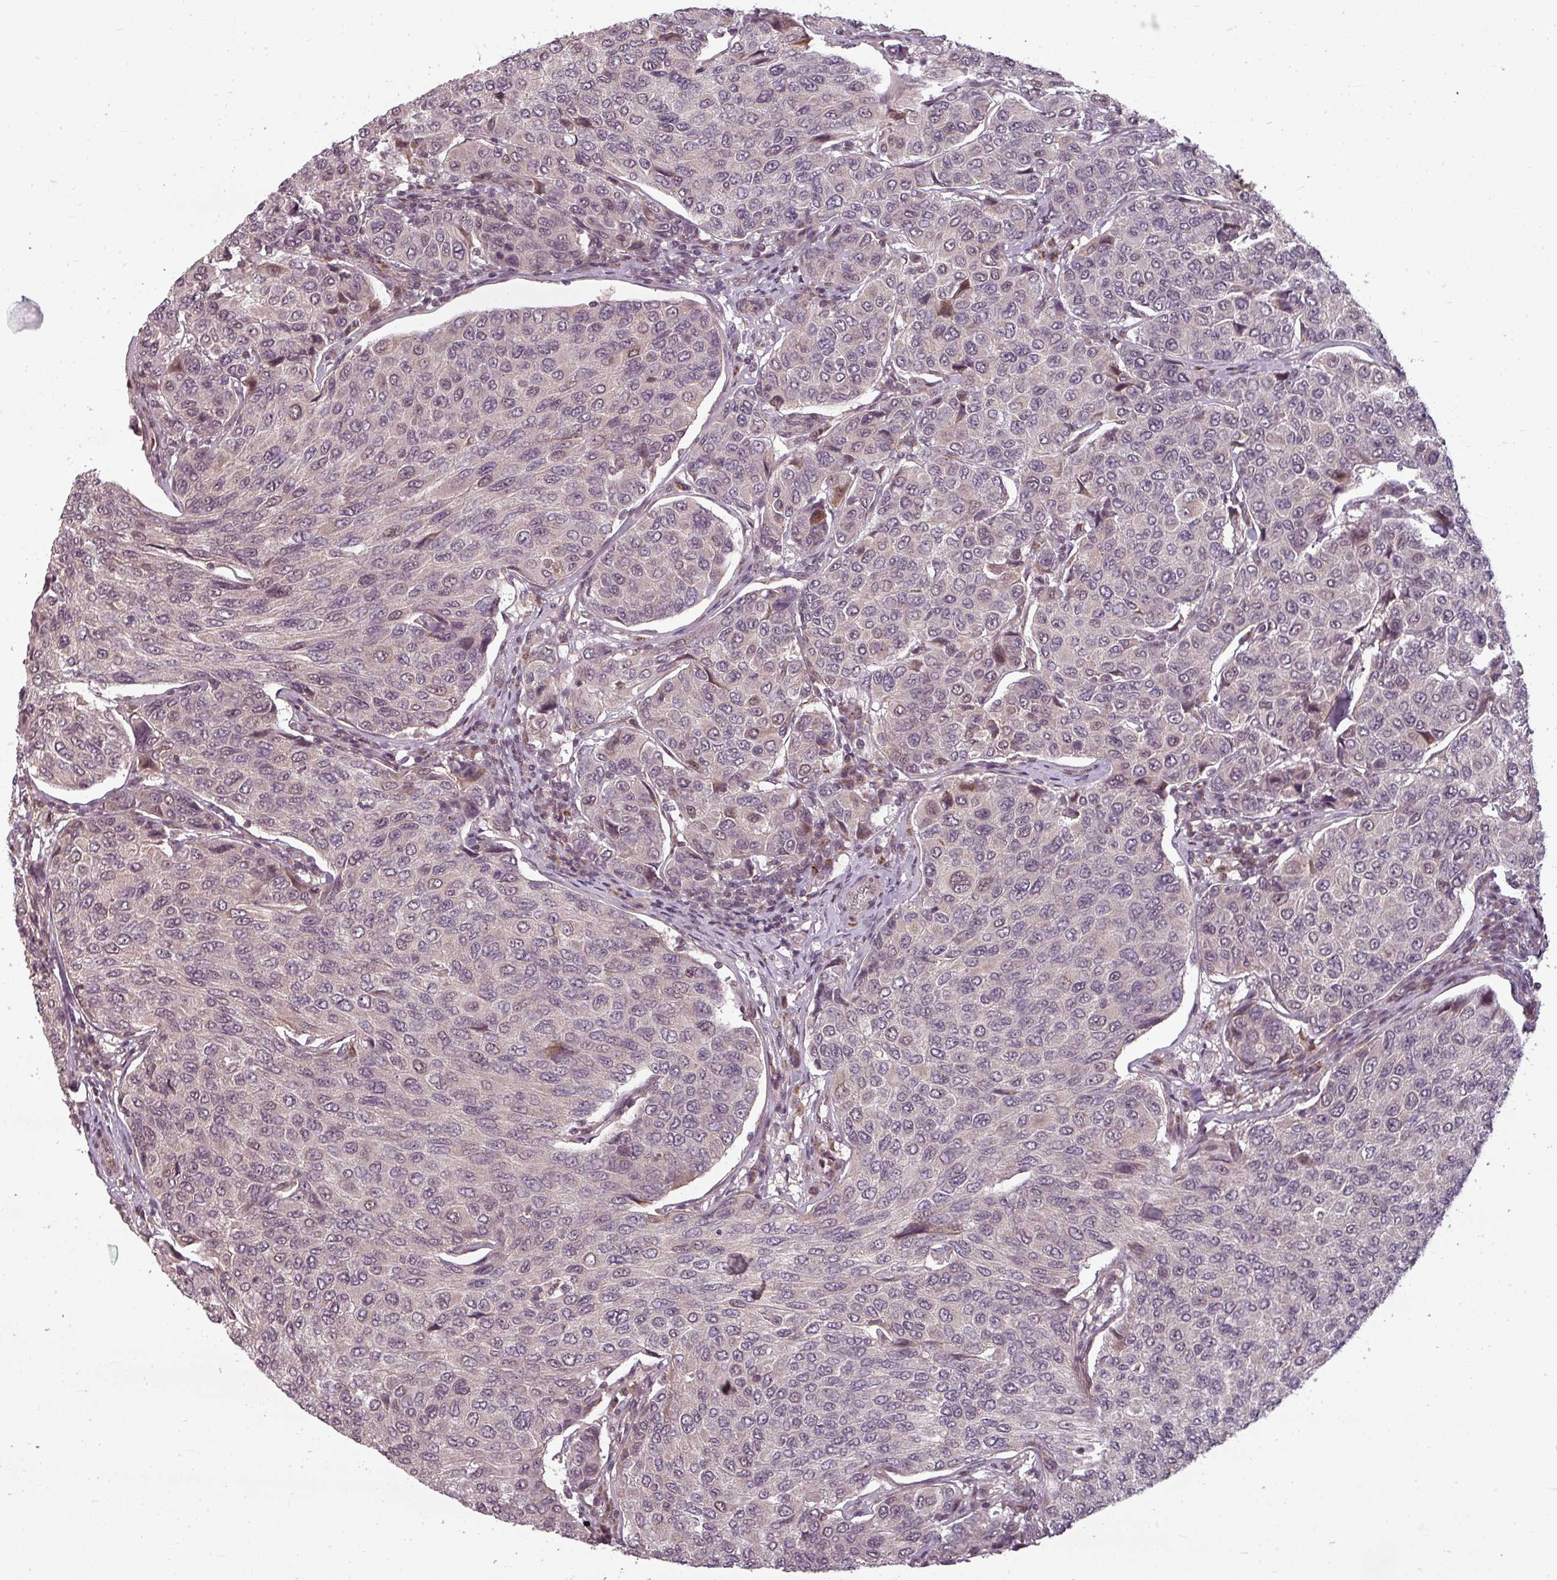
{"staining": {"intensity": "weak", "quantity": "<25%", "location": "nuclear"}, "tissue": "breast cancer", "cell_type": "Tumor cells", "image_type": "cancer", "snomed": [{"axis": "morphology", "description": "Duct carcinoma"}, {"axis": "topography", "description": "Breast"}], "caption": "This micrograph is of breast intraductal carcinoma stained with IHC to label a protein in brown with the nuclei are counter-stained blue. There is no positivity in tumor cells.", "gene": "CLIC1", "patient": {"sex": "female", "age": 55}}